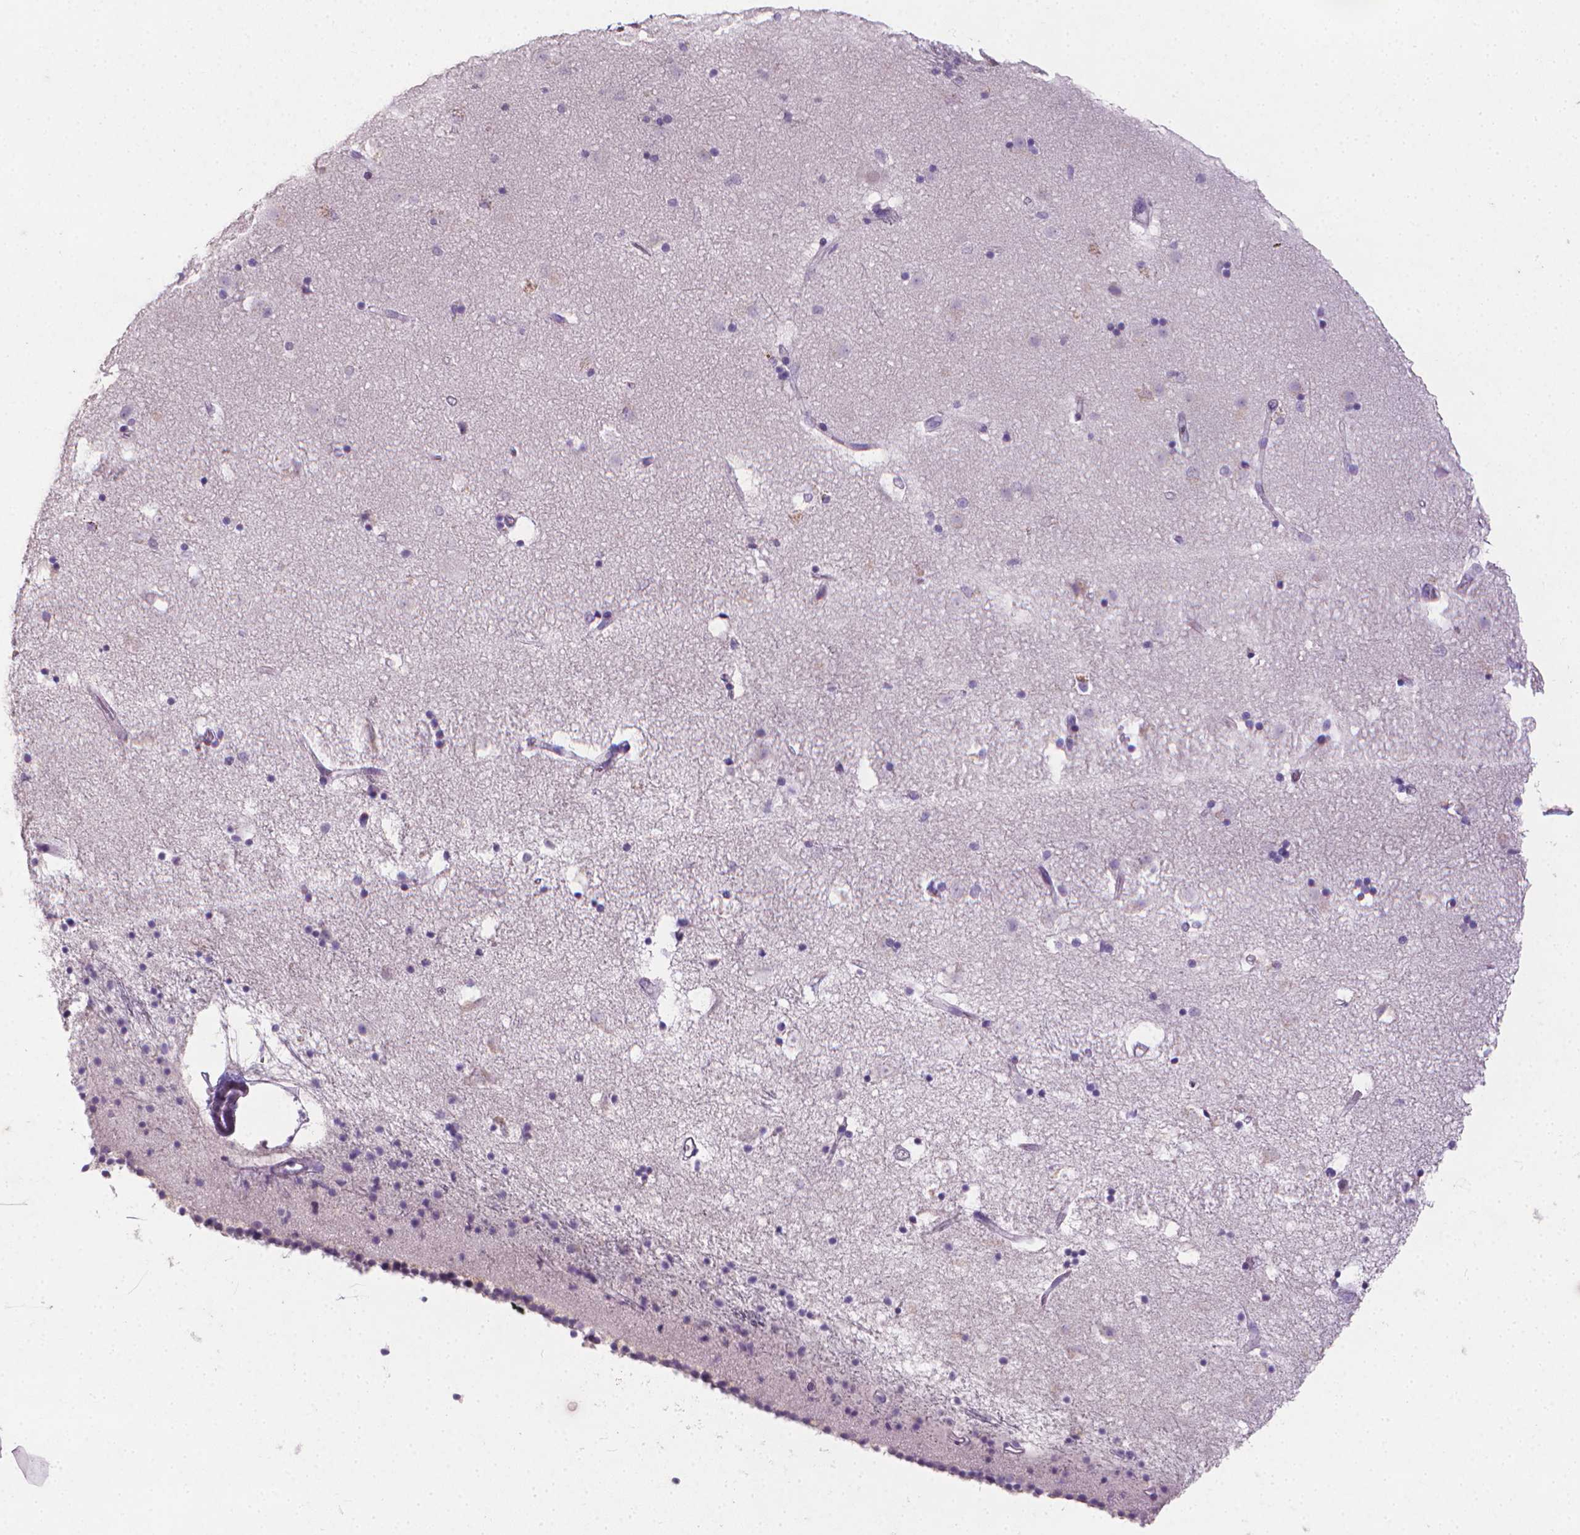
{"staining": {"intensity": "negative", "quantity": "none", "location": "none"}, "tissue": "caudate", "cell_type": "Glial cells", "image_type": "normal", "snomed": [{"axis": "morphology", "description": "Normal tissue, NOS"}, {"axis": "topography", "description": "Lateral ventricle wall"}], "caption": "IHC micrograph of normal caudate stained for a protein (brown), which exhibits no staining in glial cells.", "gene": "XPNPEP2", "patient": {"sex": "female", "age": 71}}